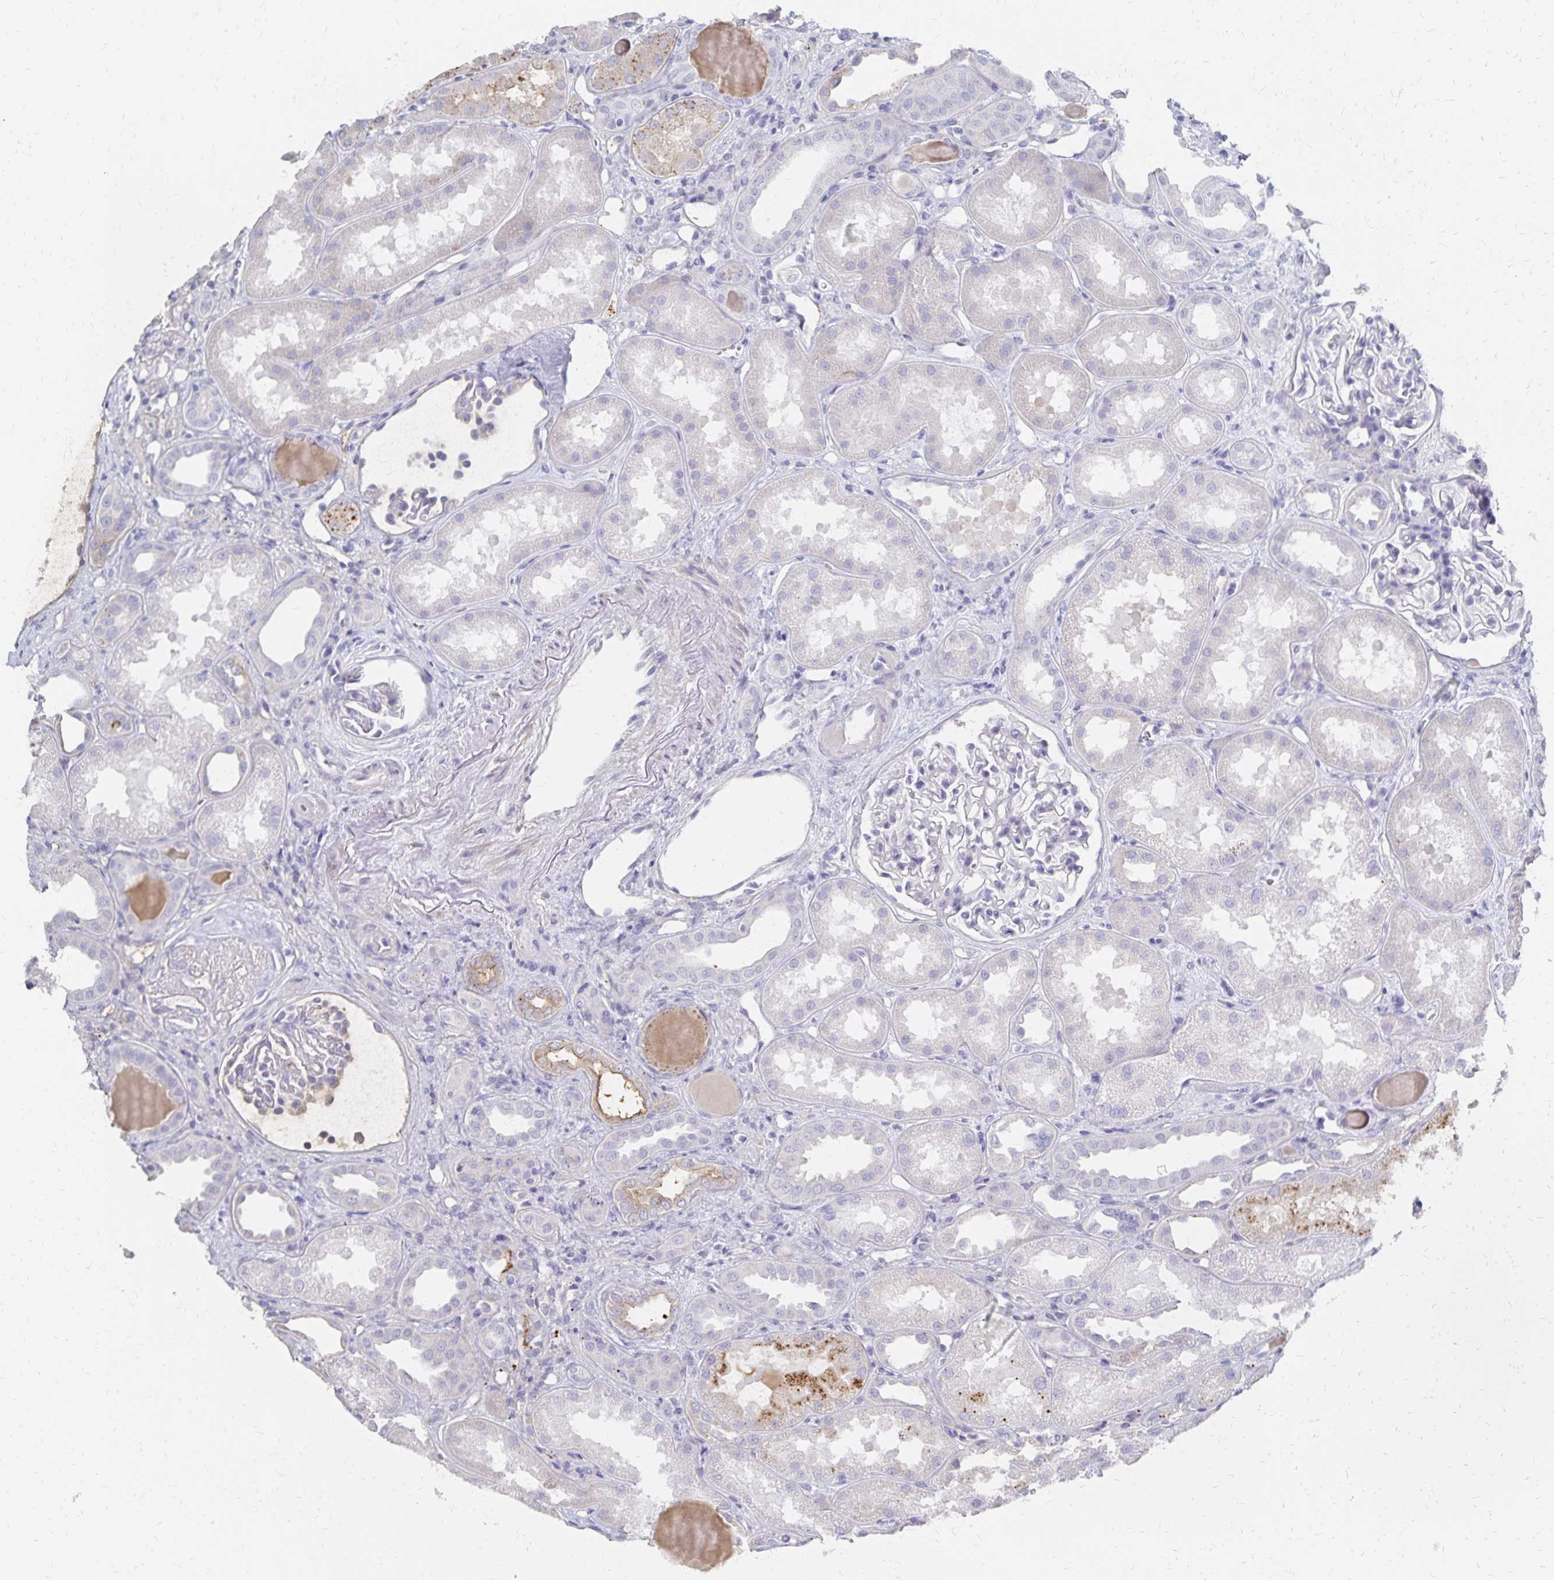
{"staining": {"intensity": "negative", "quantity": "none", "location": "none"}, "tissue": "kidney", "cell_type": "Cells in glomeruli", "image_type": "normal", "snomed": [{"axis": "morphology", "description": "Normal tissue, NOS"}, {"axis": "topography", "description": "Kidney"}], "caption": "Immunohistochemistry (IHC) of normal kidney reveals no positivity in cells in glomeruli.", "gene": "KISS1", "patient": {"sex": "male", "age": 61}}